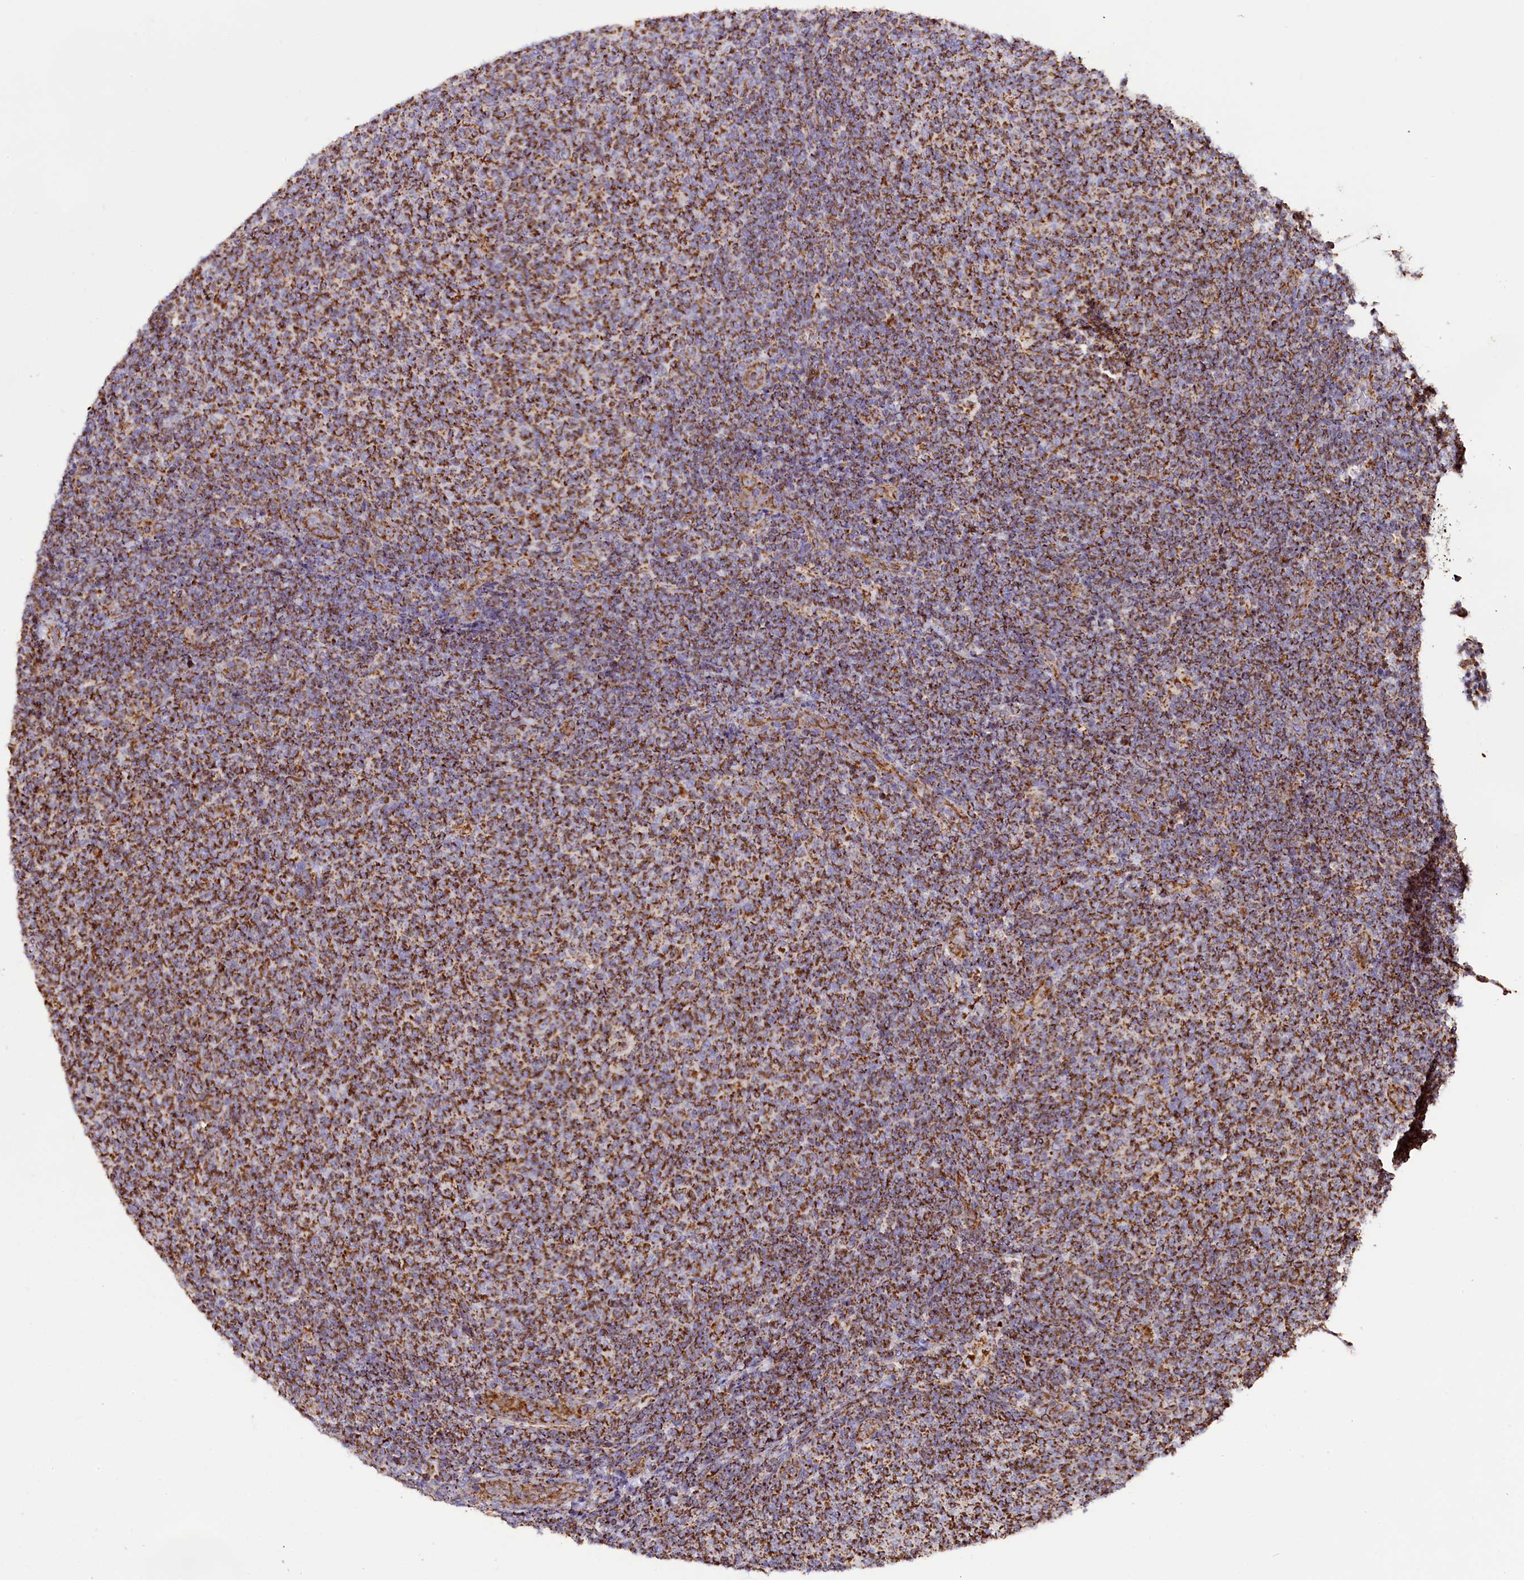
{"staining": {"intensity": "strong", "quantity": ">75%", "location": "cytoplasmic/membranous"}, "tissue": "lymphoma", "cell_type": "Tumor cells", "image_type": "cancer", "snomed": [{"axis": "morphology", "description": "Malignant lymphoma, non-Hodgkin's type, Low grade"}, {"axis": "topography", "description": "Lymph node"}], "caption": "Human lymphoma stained with a brown dye shows strong cytoplasmic/membranous positive expression in about >75% of tumor cells.", "gene": "NDUFA8", "patient": {"sex": "male", "age": 66}}